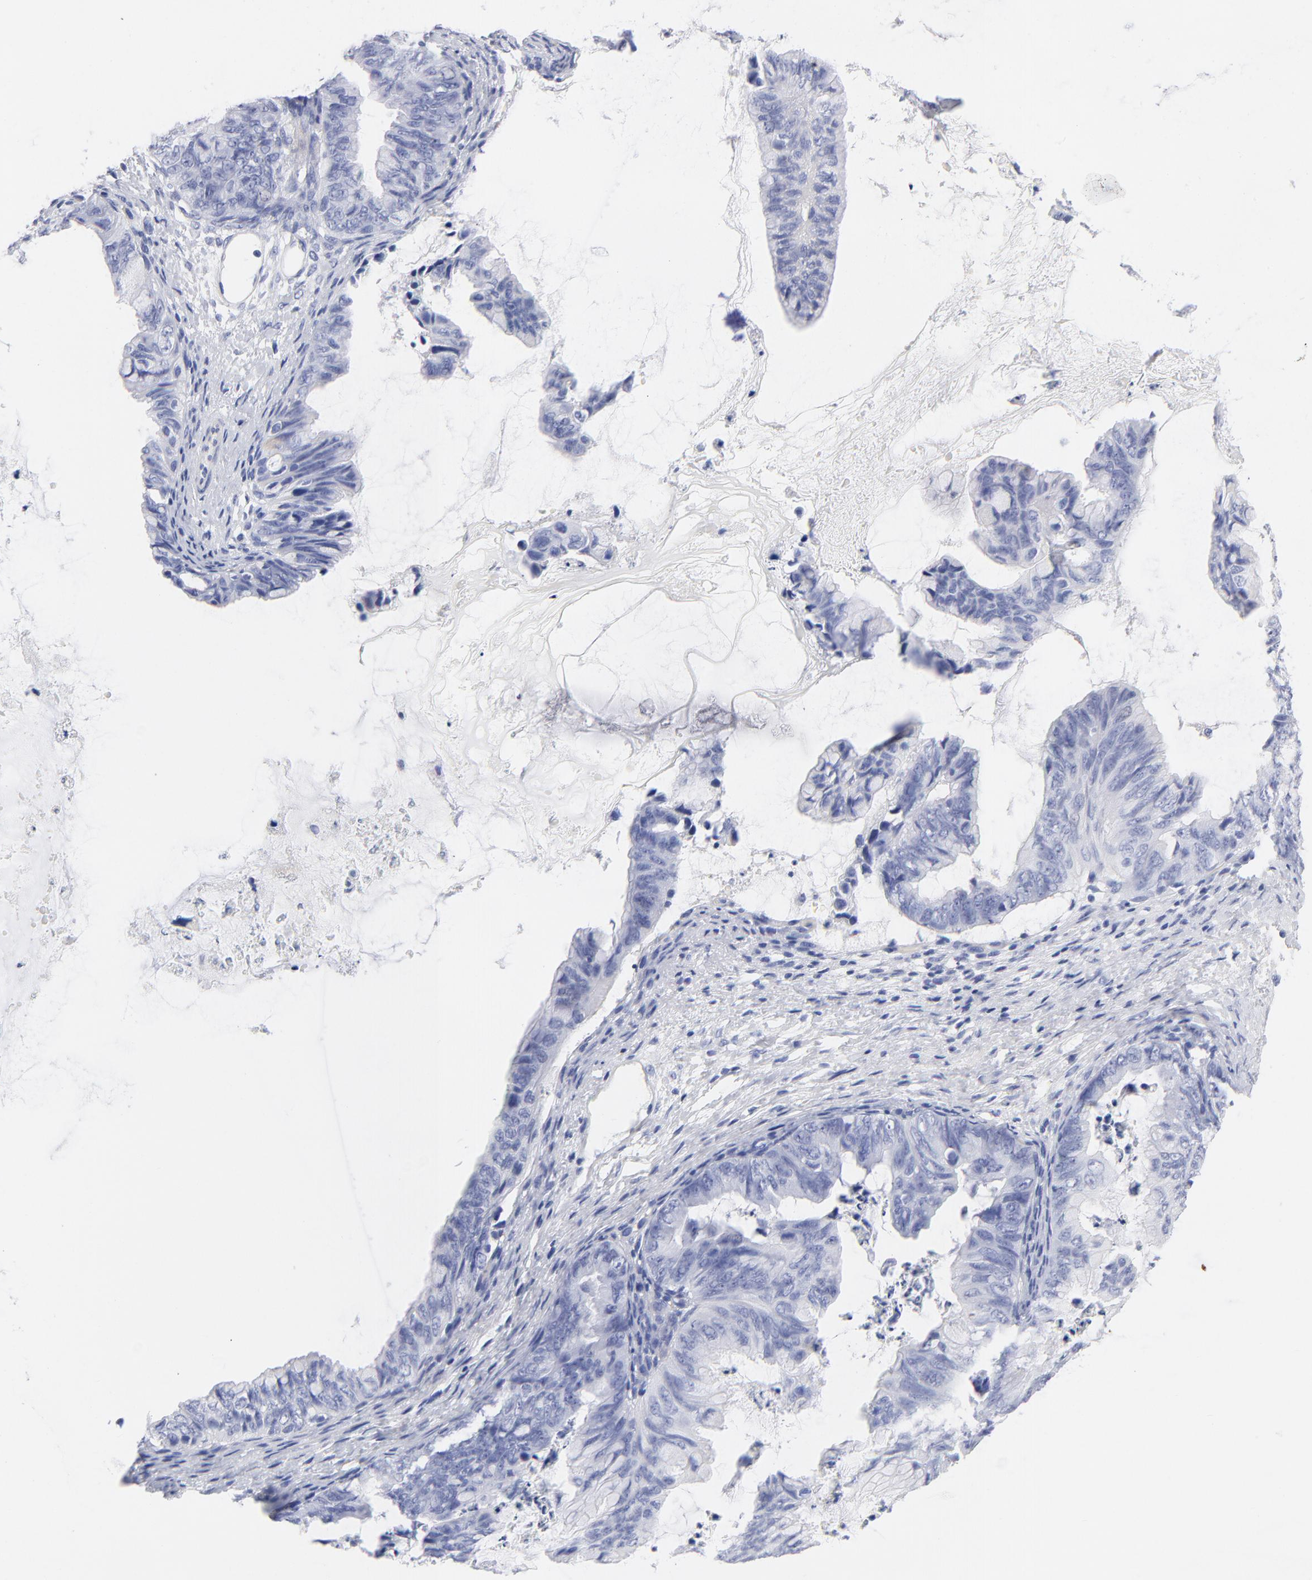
{"staining": {"intensity": "negative", "quantity": "none", "location": "none"}, "tissue": "ovarian cancer", "cell_type": "Tumor cells", "image_type": "cancer", "snomed": [{"axis": "morphology", "description": "Cystadenocarcinoma, mucinous, NOS"}, {"axis": "topography", "description": "Ovary"}], "caption": "IHC histopathology image of neoplastic tissue: human ovarian mucinous cystadenocarcinoma stained with DAB (3,3'-diaminobenzidine) demonstrates no significant protein expression in tumor cells.", "gene": "ARG1", "patient": {"sex": "female", "age": 36}}